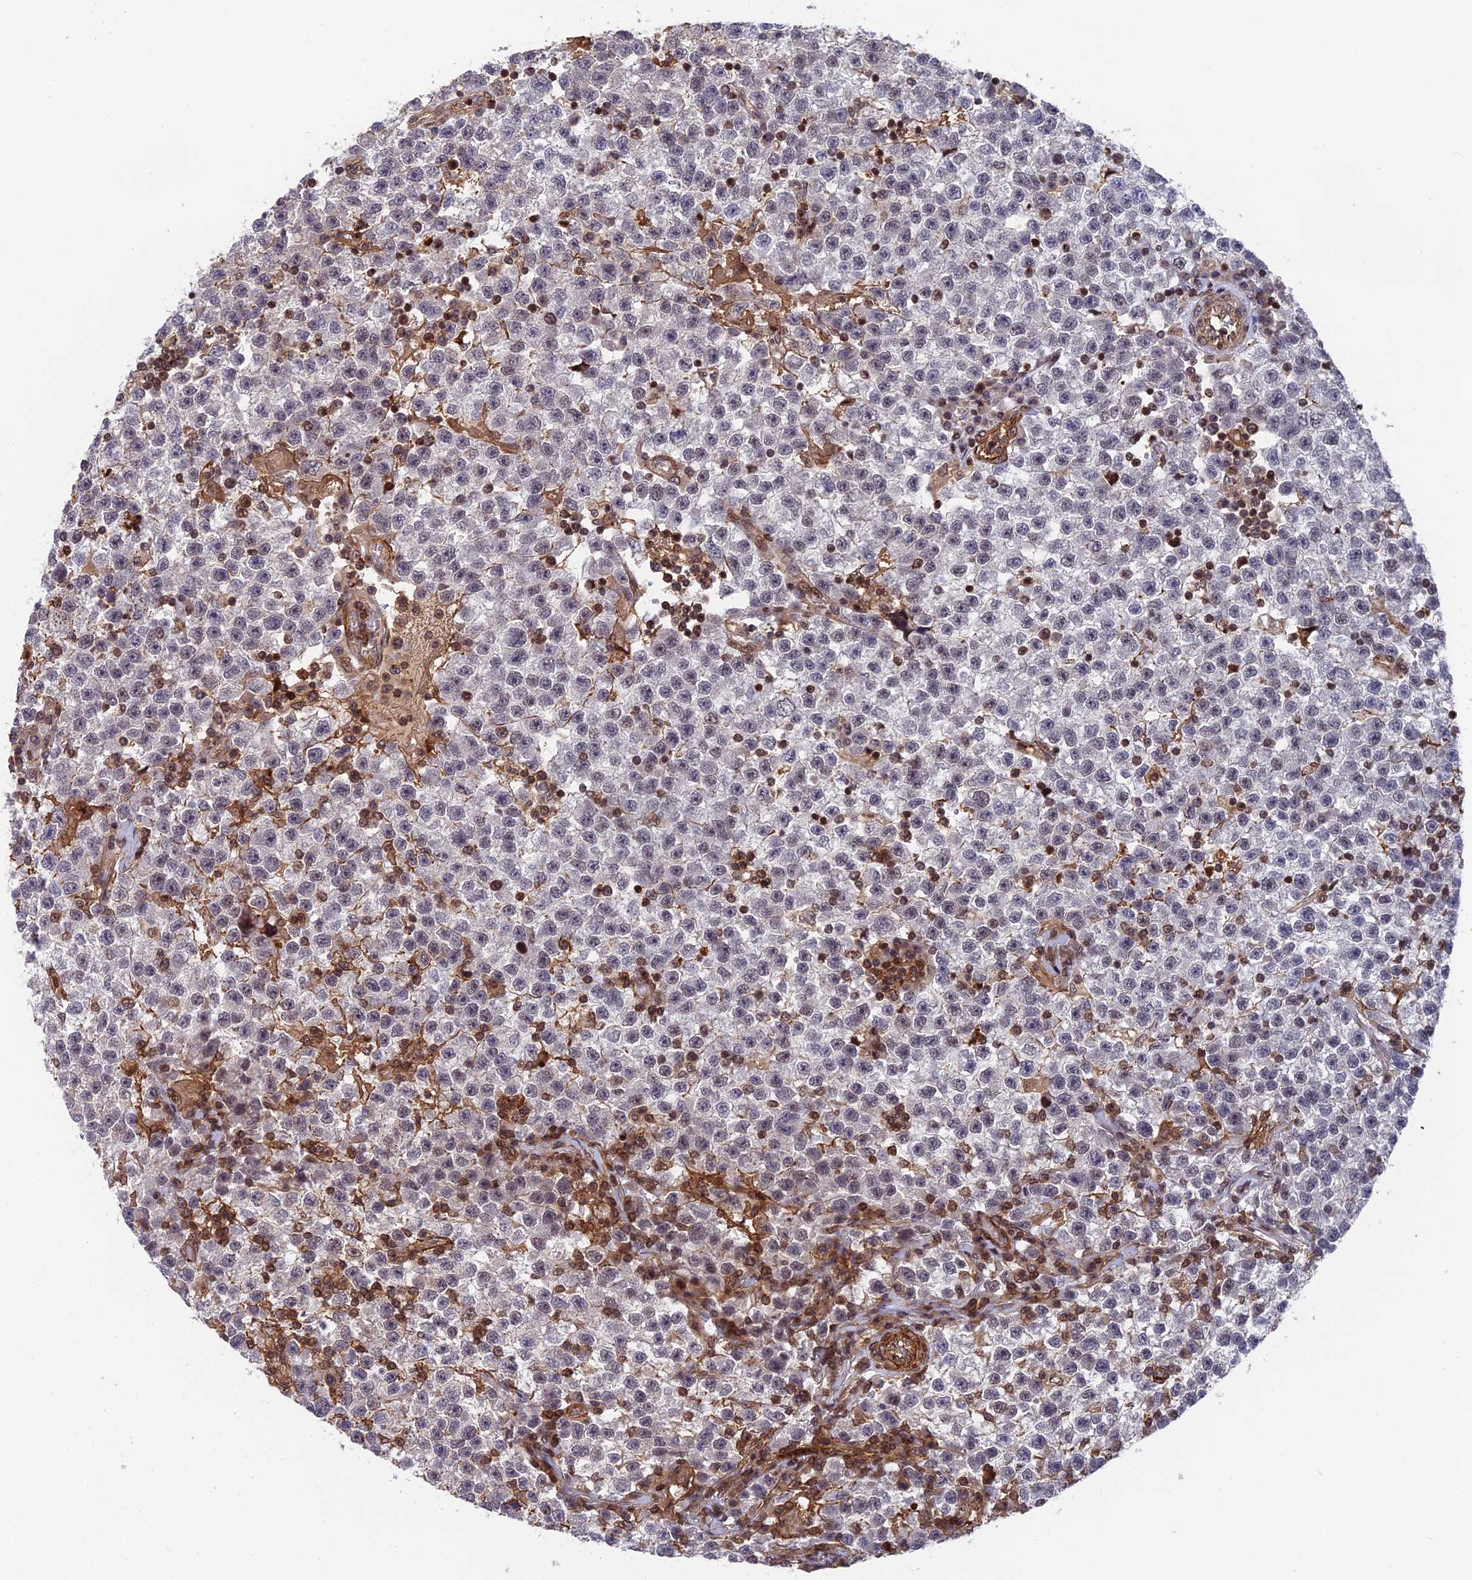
{"staining": {"intensity": "negative", "quantity": "none", "location": "none"}, "tissue": "testis cancer", "cell_type": "Tumor cells", "image_type": "cancer", "snomed": [{"axis": "morphology", "description": "Seminoma, NOS"}, {"axis": "topography", "description": "Testis"}], "caption": "Immunohistochemistry of testis seminoma displays no expression in tumor cells. Nuclei are stained in blue.", "gene": "OSBPL1A", "patient": {"sex": "male", "age": 22}}